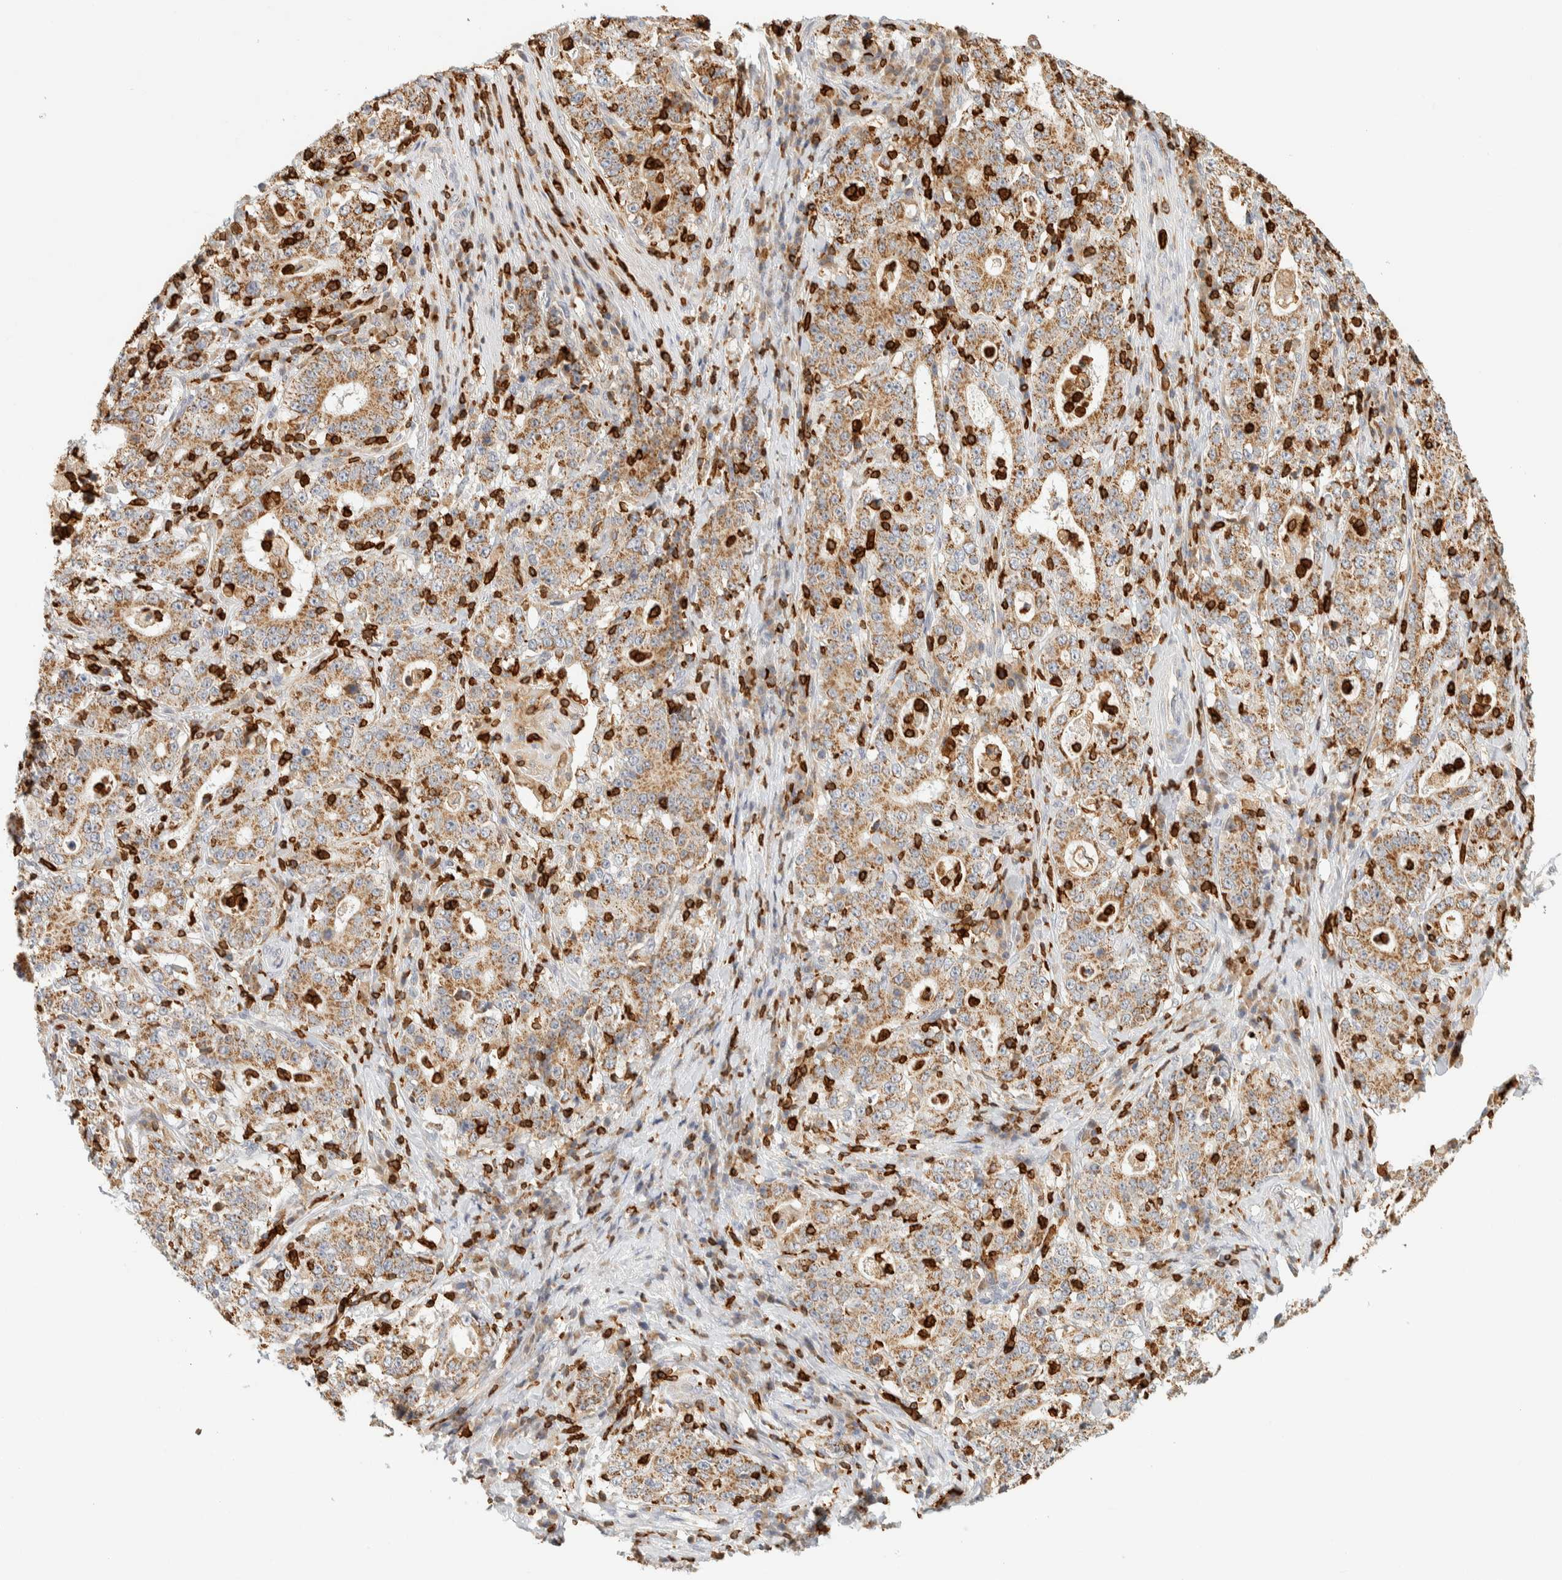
{"staining": {"intensity": "moderate", "quantity": "25%-75%", "location": "cytoplasmic/membranous"}, "tissue": "stomach cancer", "cell_type": "Tumor cells", "image_type": "cancer", "snomed": [{"axis": "morphology", "description": "Normal tissue, NOS"}, {"axis": "morphology", "description": "Adenocarcinoma, NOS"}, {"axis": "topography", "description": "Stomach, upper"}, {"axis": "topography", "description": "Stomach"}], "caption": "Tumor cells show moderate cytoplasmic/membranous positivity in about 25%-75% of cells in stomach cancer.", "gene": "RUNDC1", "patient": {"sex": "male", "age": 59}}